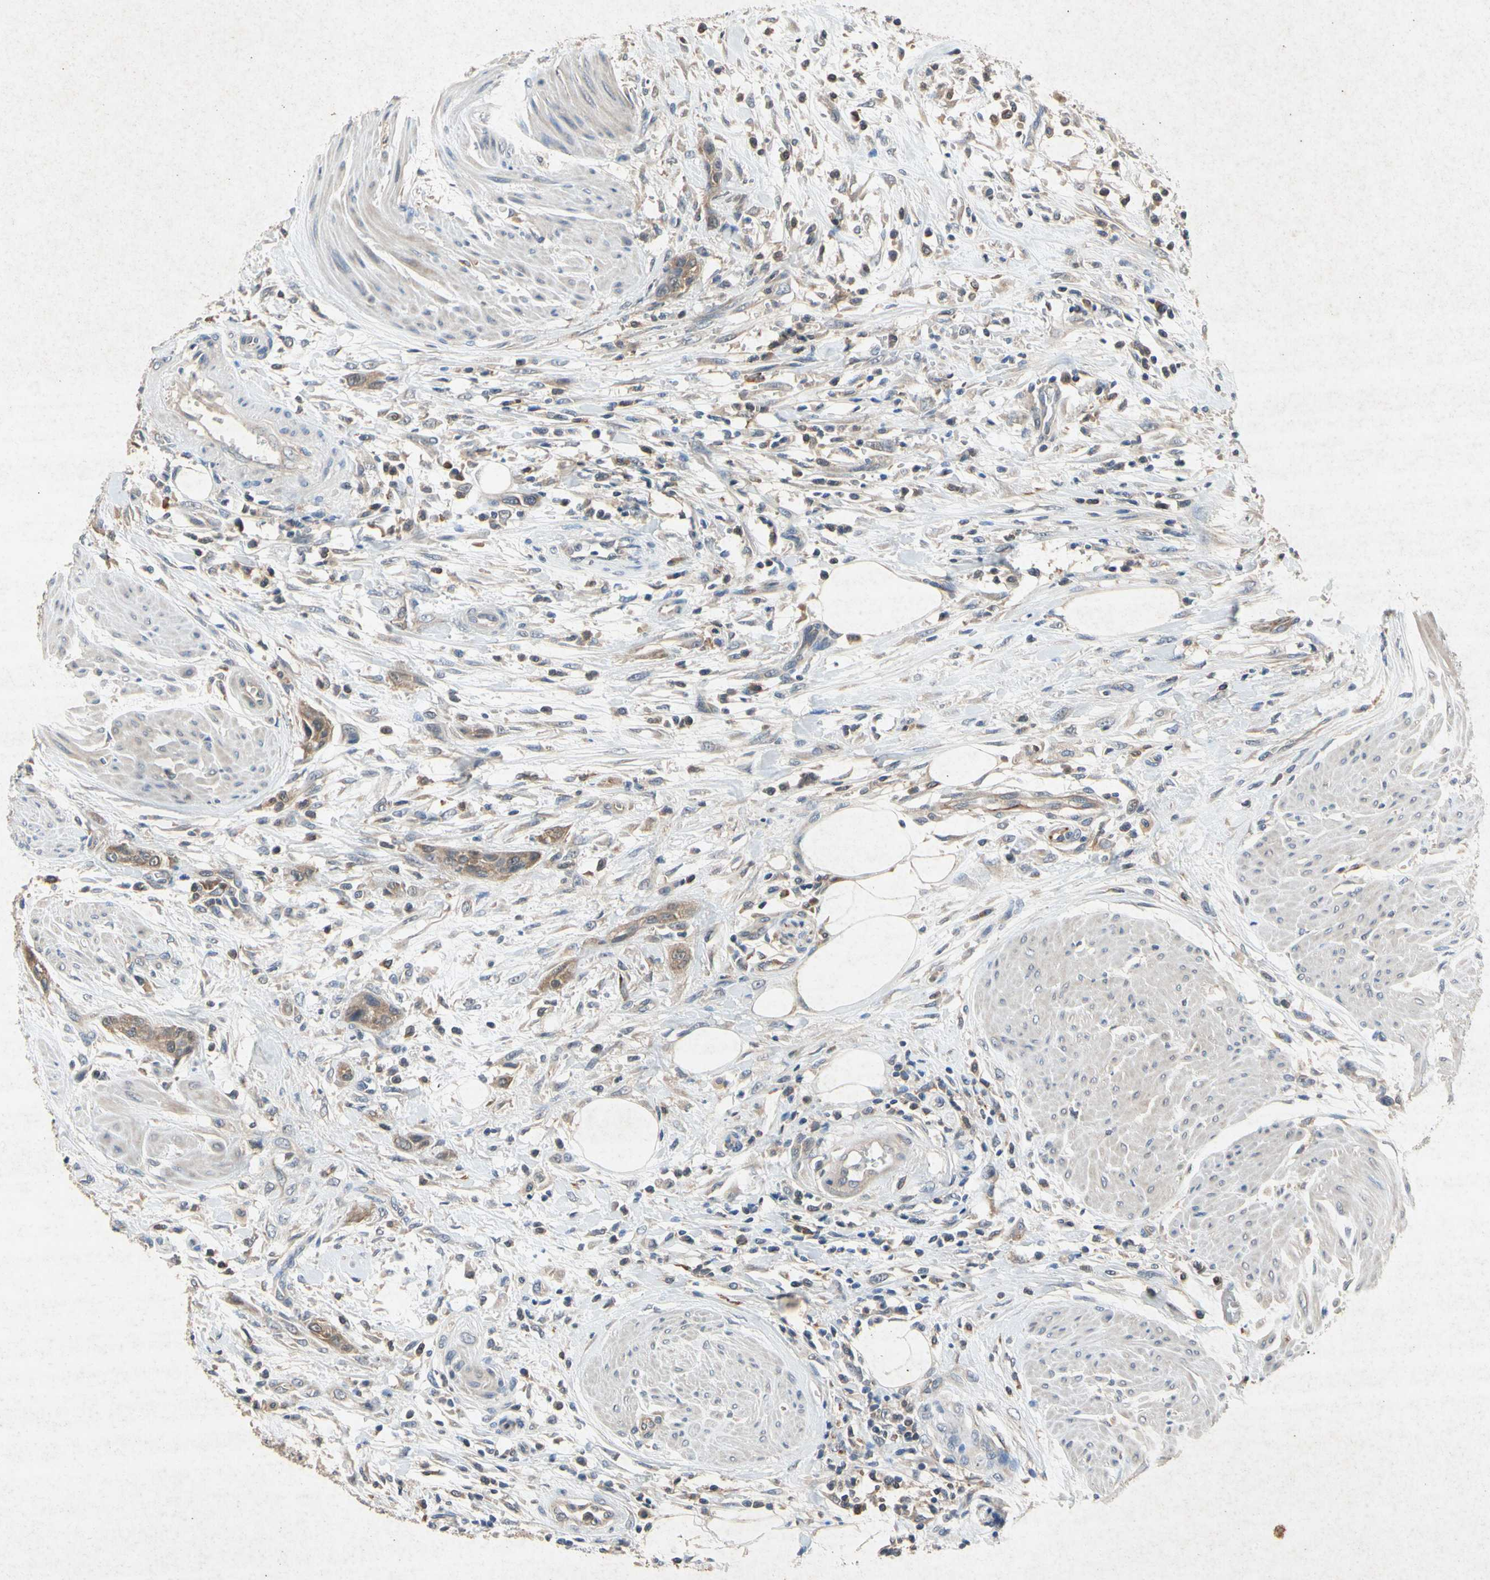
{"staining": {"intensity": "moderate", "quantity": ">75%", "location": "cytoplasmic/membranous"}, "tissue": "urothelial cancer", "cell_type": "Tumor cells", "image_type": "cancer", "snomed": [{"axis": "morphology", "description": "Urothelial carcinoma, High grade"}, {"axis": "topography", "description": "Urinary bladder"}], "caption": "DAB immunohistochemical staining of human urothelial cancer demonstrates moderate cytoplasmic/membranous protein staining in about >75% of tumor cells.", "gene": "RPS6KA1", "patient": {"sex": "male", "age": 35}}